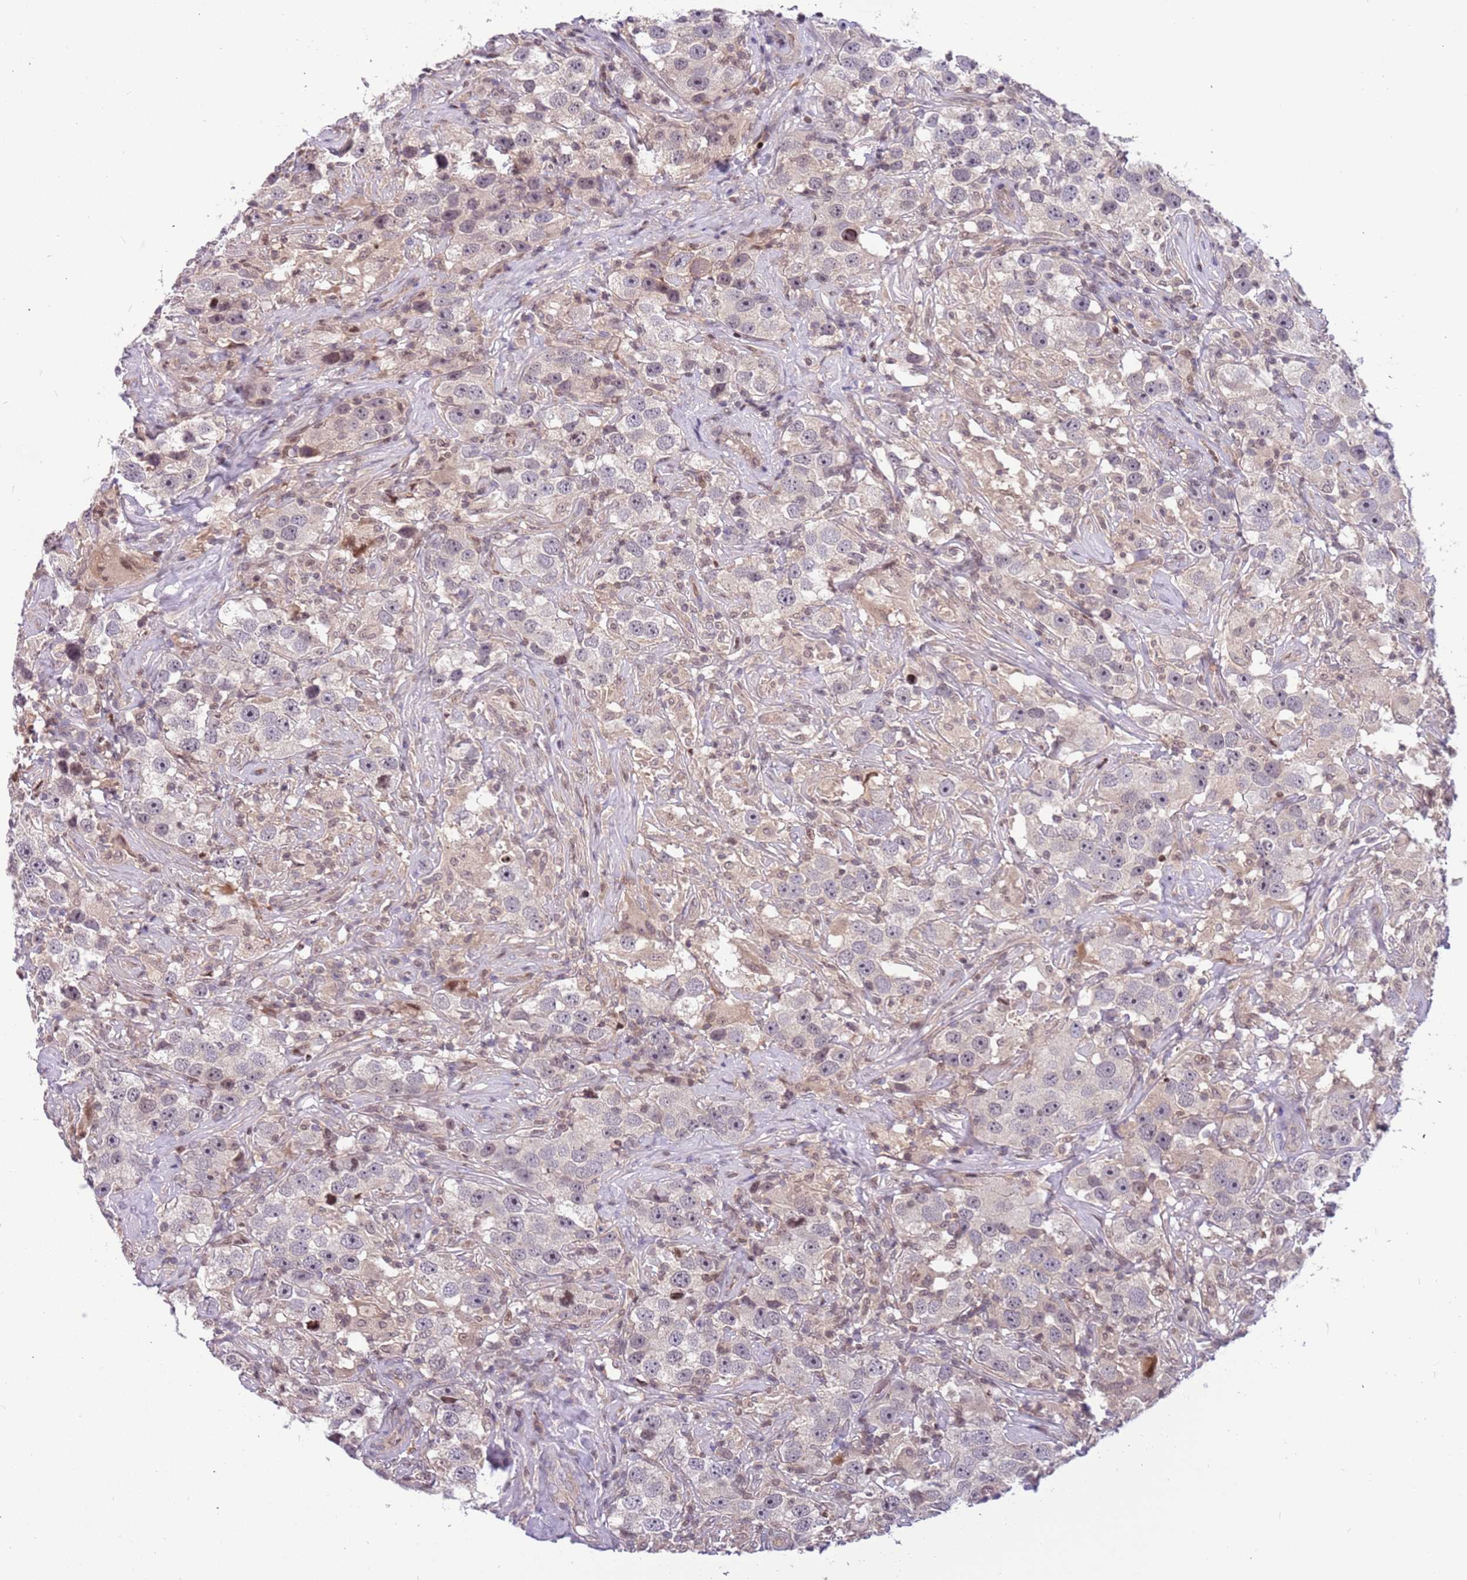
{"staining": {"intensity": "negative", "quantity": "none", "location": "none"}, "tissue": "testis cancer", "cell_type": "Tumor cells", "image_type": "cancer", "snomed": [{"axis": "morphology", "description": "Seminoma, NOS"}, {"axis": "topography", "description": "Testis"}], "caption": "This is an immunohistochemistry photomicrograph of human testis cancer. There is no expression in tumor cells.", "gene": "ARHGEF5", "patient": {"sex": "male", "age": 49}}